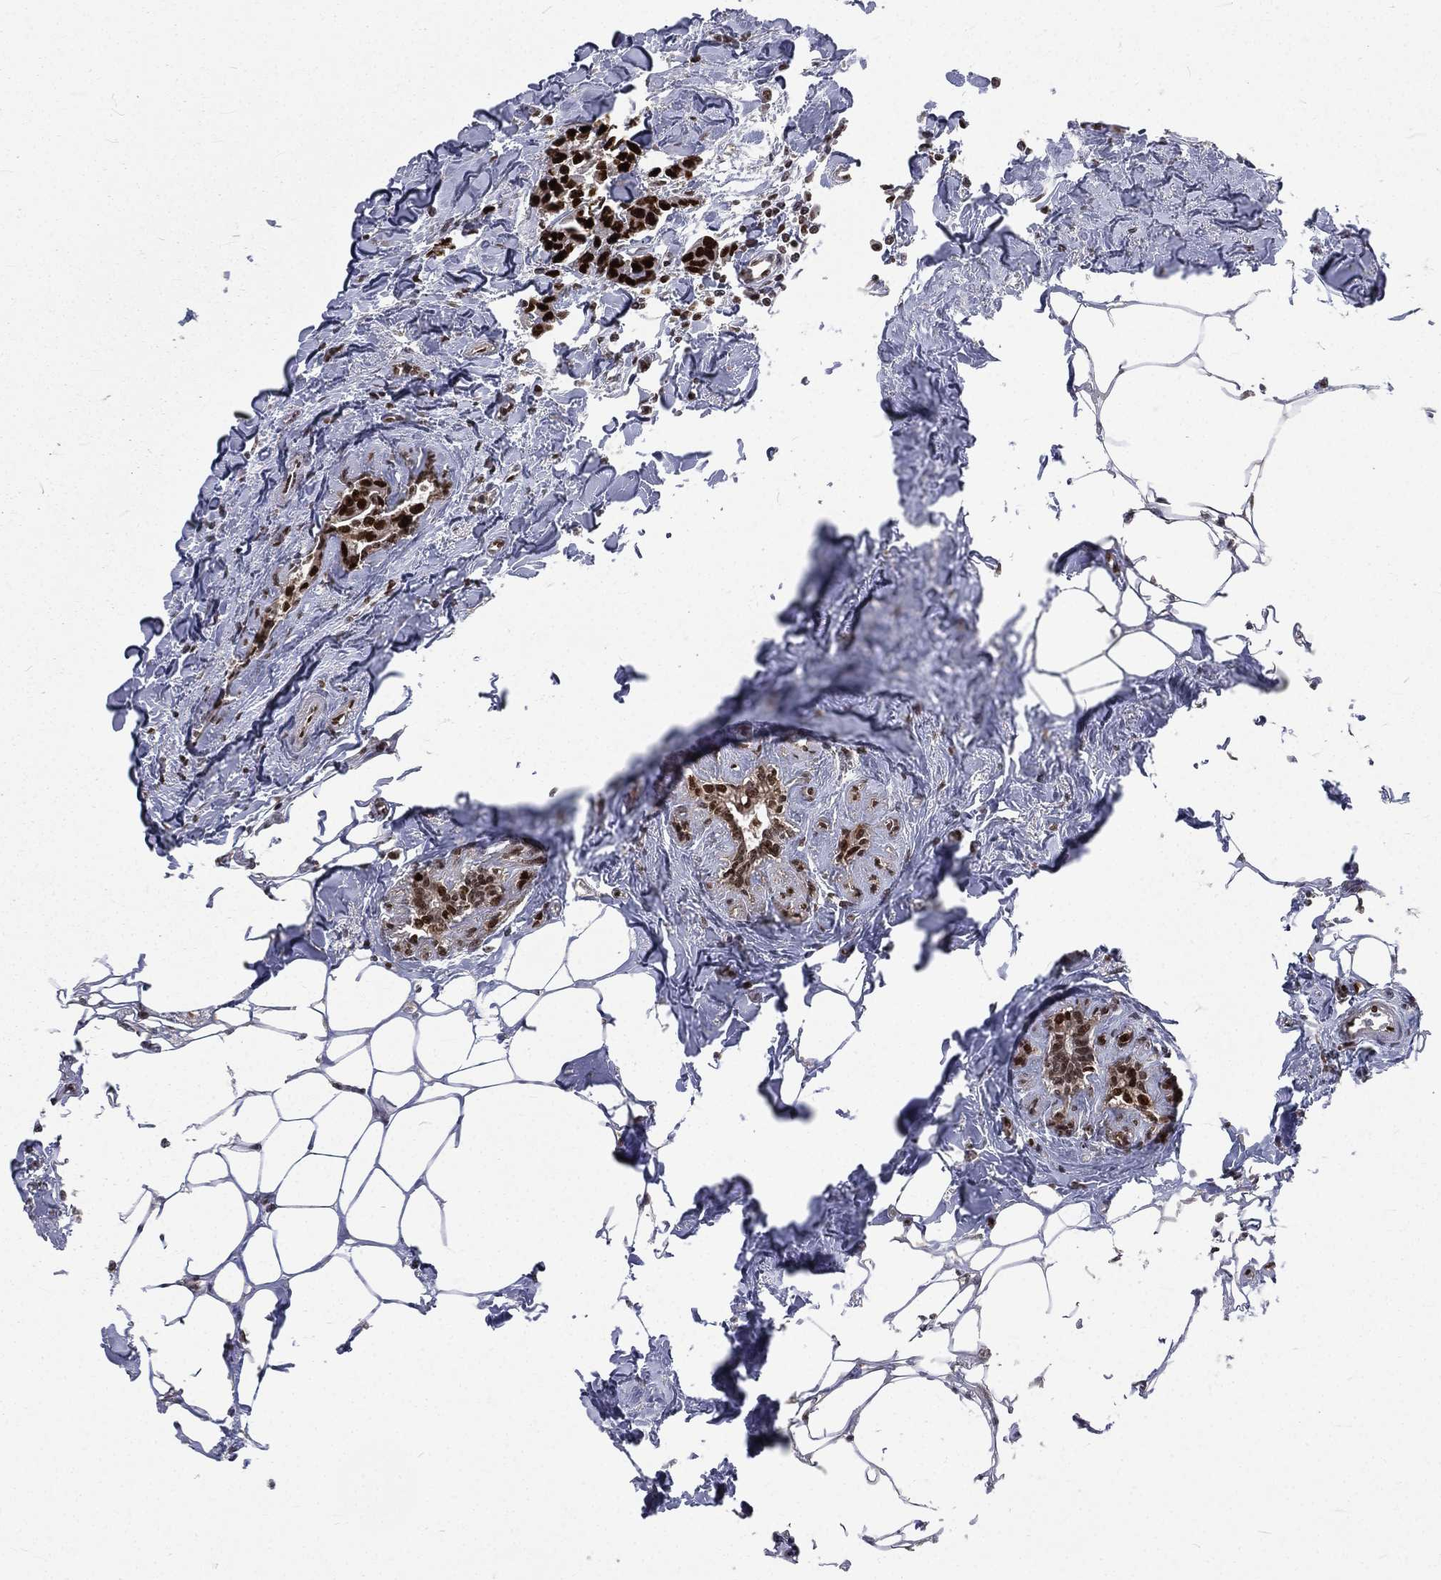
{"staining": {"intensity": "strong", "quantity": ">75%", "location": "nuclear"}, "tissue": "breast cancer", "cell_type": "Tumor cells", "image_type": "cancer", "snomed": [{"axis": "morphology", "description": "Duct carcinoma"}, {"axis": "topography", "description": "Breast"}], "caption": "A photomicrograph showing strong nuclear staining in approximately >75% of tumor cells in infiltrating ductal carcinoma (breast), as visualized by brown immunohistochemical staining.", "gene": "POLB", "patient": {"sex": "female", "age": 83}}